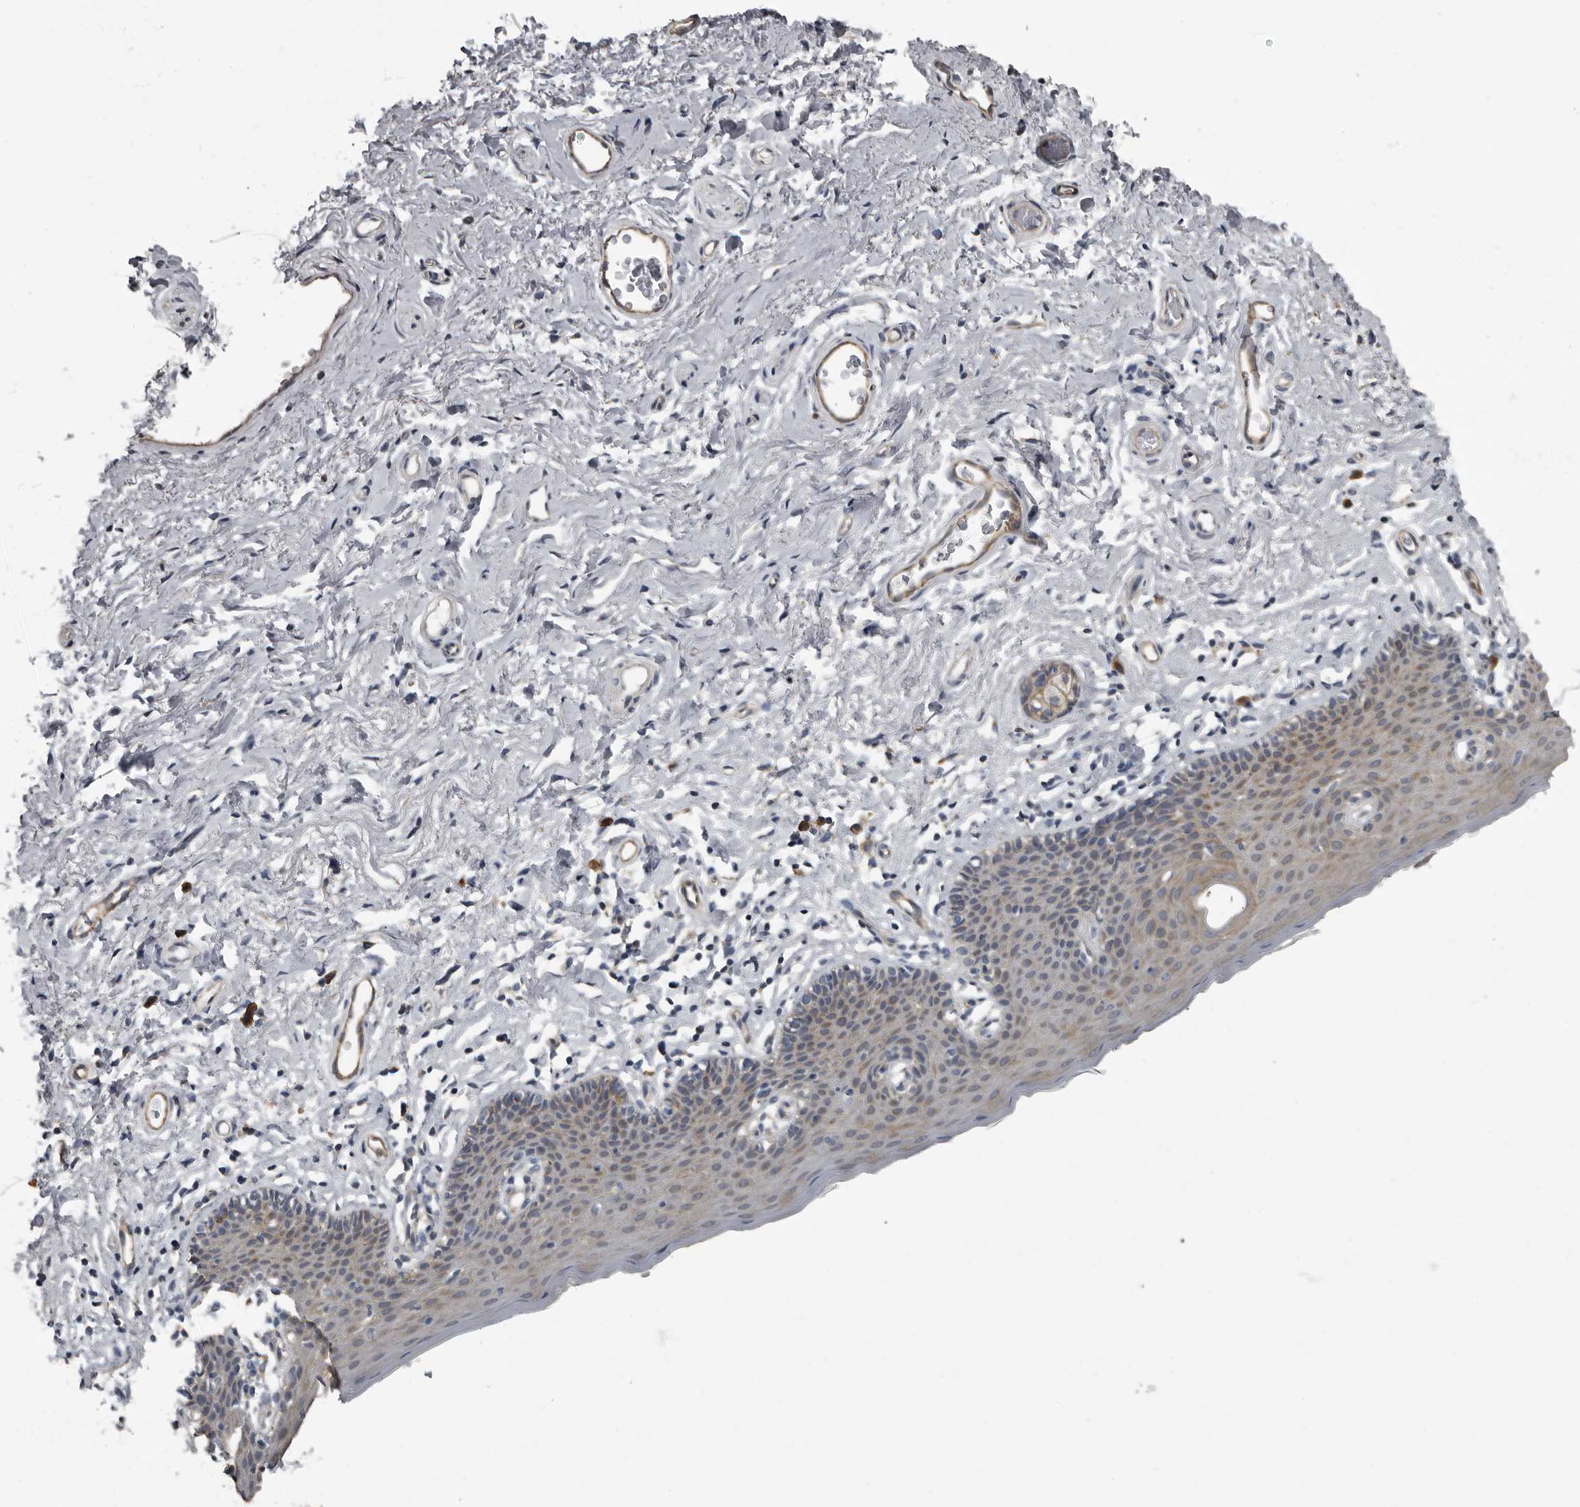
{"staining": {"intensity": "moderate", "quantity": "<25%", "location": "cytoplasmic/membranous"}, "tissue": "skin", "cell_type": "Epidermal cells", "image_type": "normal", "snomed": [{"axis": "morphology", "description": "Normal tissue, NOS"}, {"axis": "topography", "description": "Vulva"}], "caption": "This micrograph shows unremarkable skin stained with immunohistochemistry to label a protein in brown. The cytoplasmic/membranous of epidermal cells show moderate positivity for the protein. Nuclei are counter-stained blue.", "gene": "TPD52L1", "patient": {"sex": "female", "age": 66}}